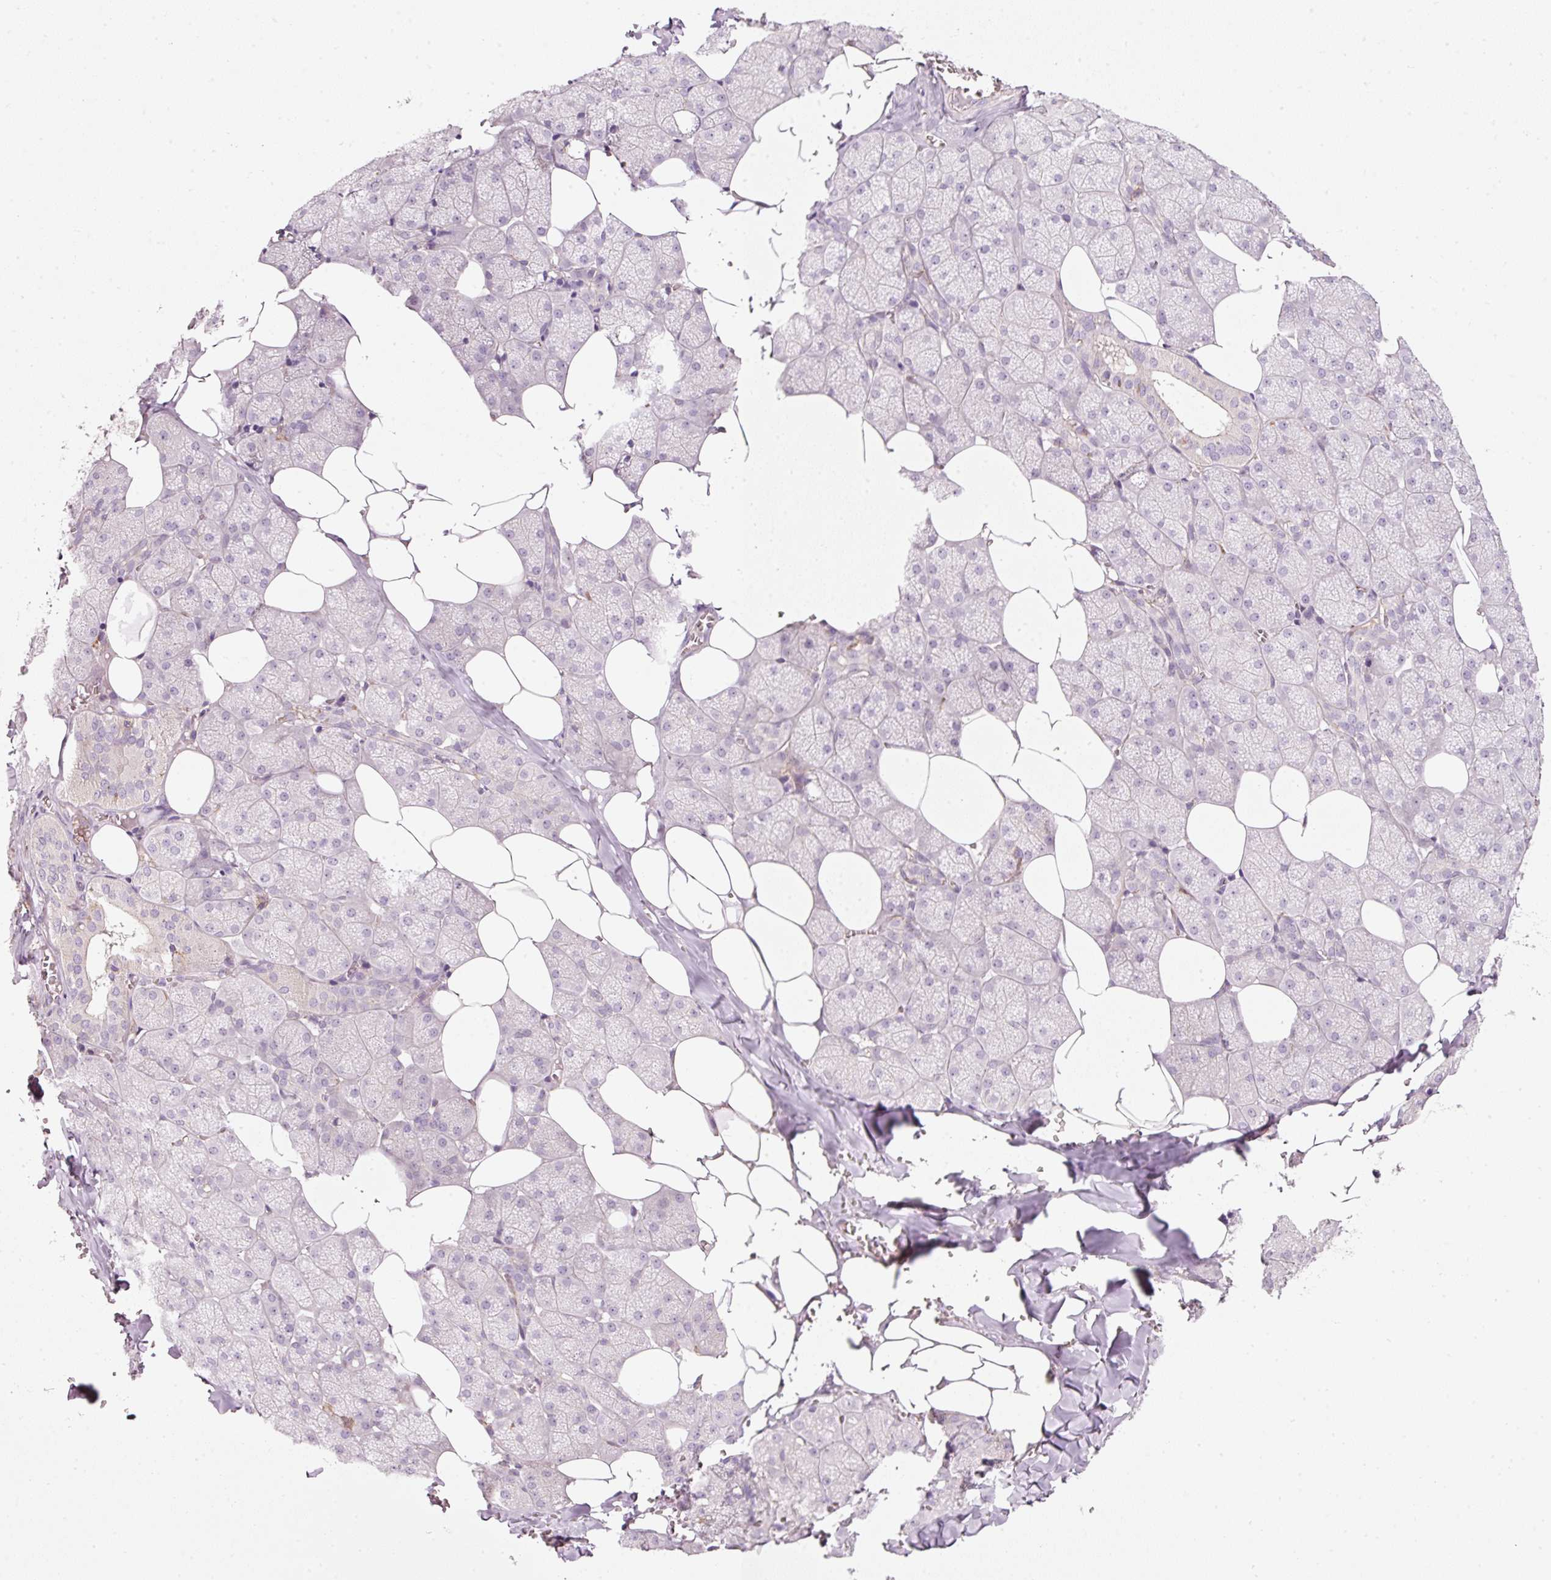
{"staining": {"intensity": "weak", "quantity": "<25%", "location": "cytoplasmic/membranous"}, "tissue": "salivary gland", "cell_type": "Glandular cells", "image_type": "normal", "snomed": [{"axis": "morphology", "description": "Normal tissue, NOS"}, {"axis": "topography", "description": "Salivary gland"}, {"axis": "topography", "description": "Peripheral nerve tissue"}], "caption": "An IHC photomicrograph of unremarkable salivary gland is shown. There is no staining in glandular cells of salivary gland.", "gene": "SIPA1", "patient": {"sex": "male", "age": 38}}